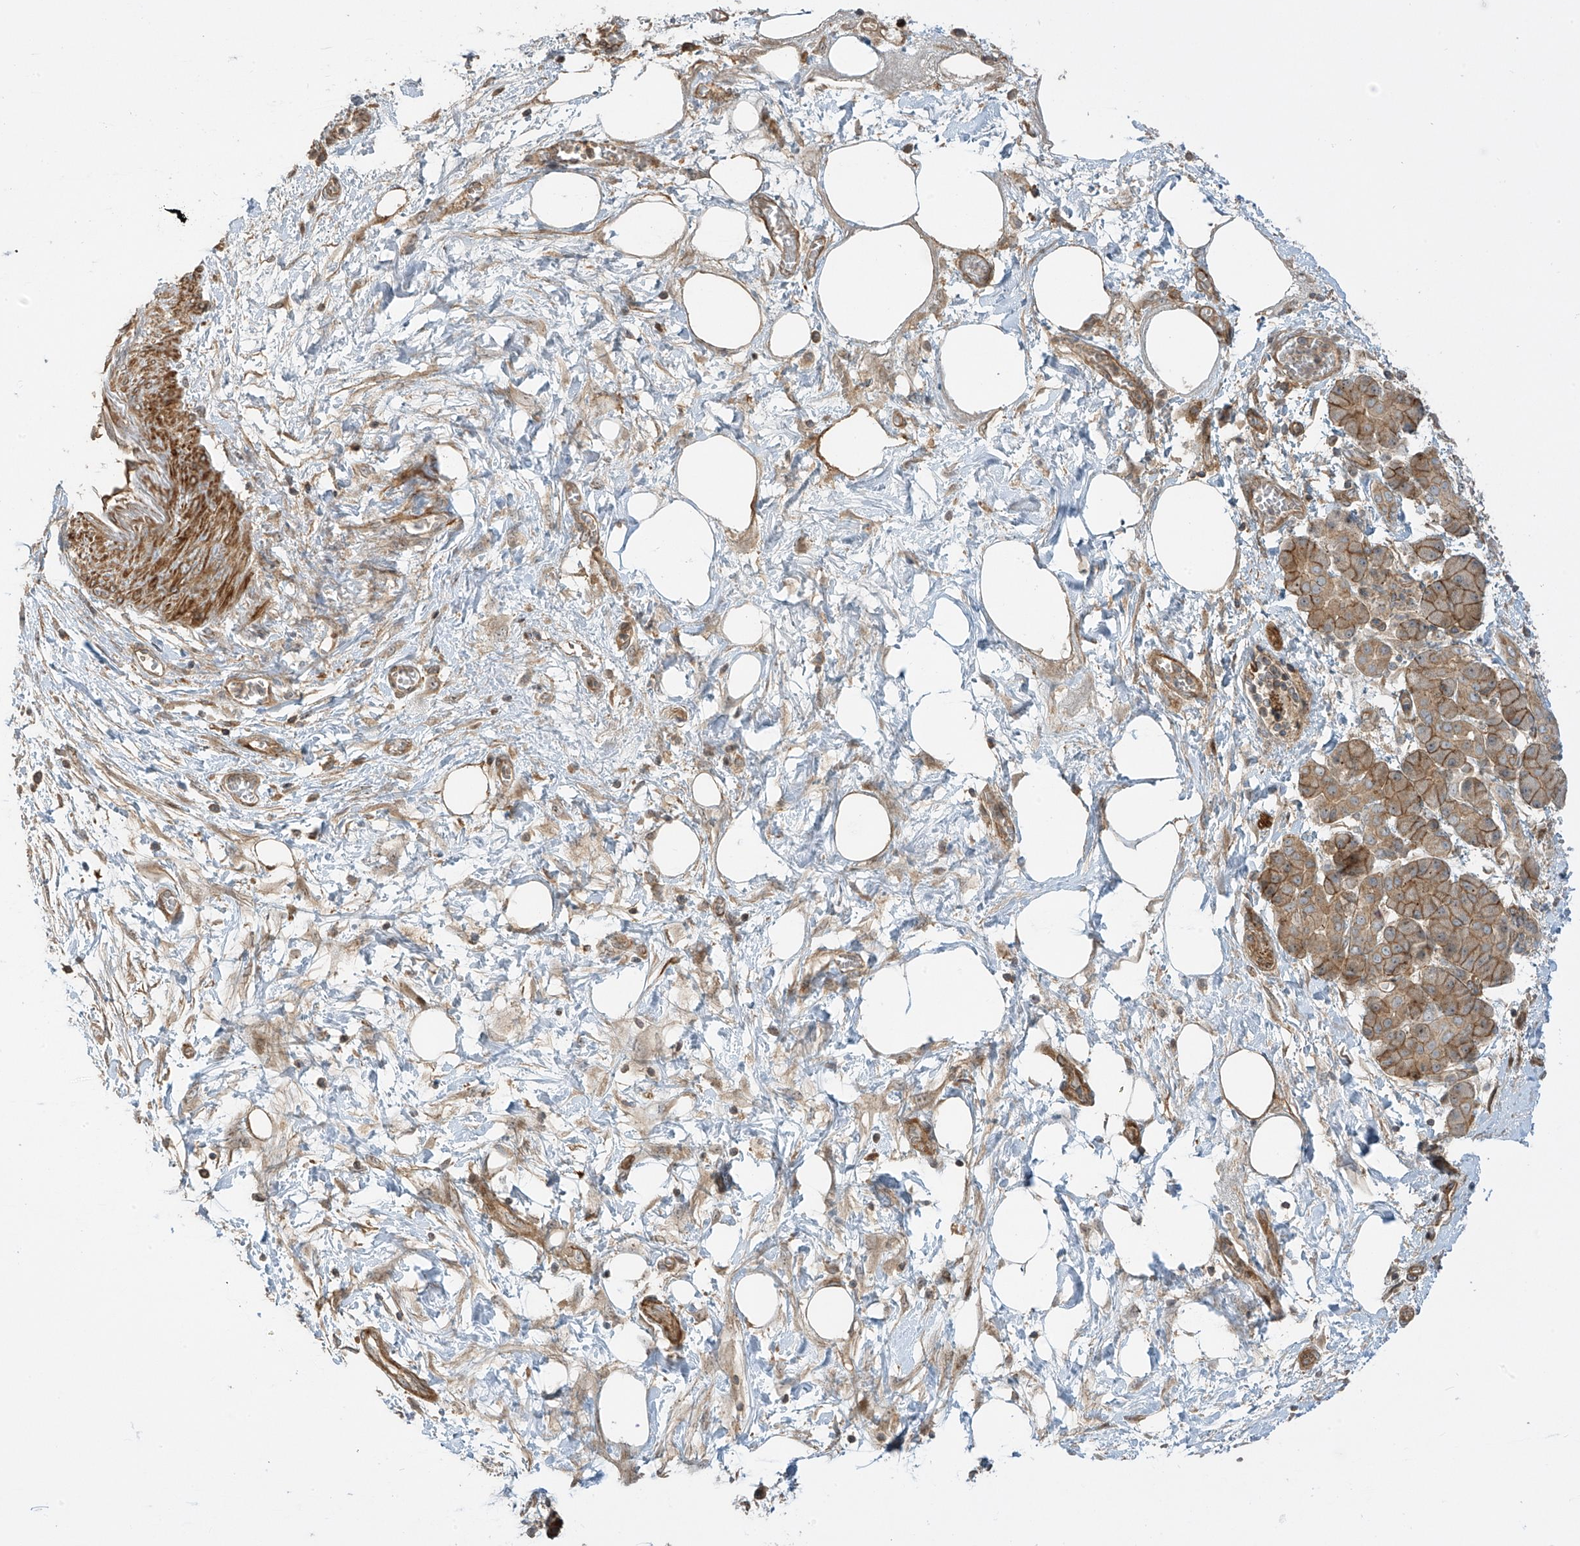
{"staining": {"intensity": "moderate", "quantity": ">75%", "location": "cytoplasmic/membranous"}, "tissue": "pancreatic cancer", "cell_type": "Tumor cells", "image_type": "cancer", "snomed": [{"axis": "morphology", "description": "Adenocarcinoma, NOS"}, {"axis": "topography", "description": "Pancreas"}], "caption": "Adenocarcinoma (pancreatic) stained with a brown dye displays moderate cytoplasmic/membranous positive positivity in about >75% of tumor cells.", "gene": "ENTR1", "patient": {"sex": "male", "age": 70}}